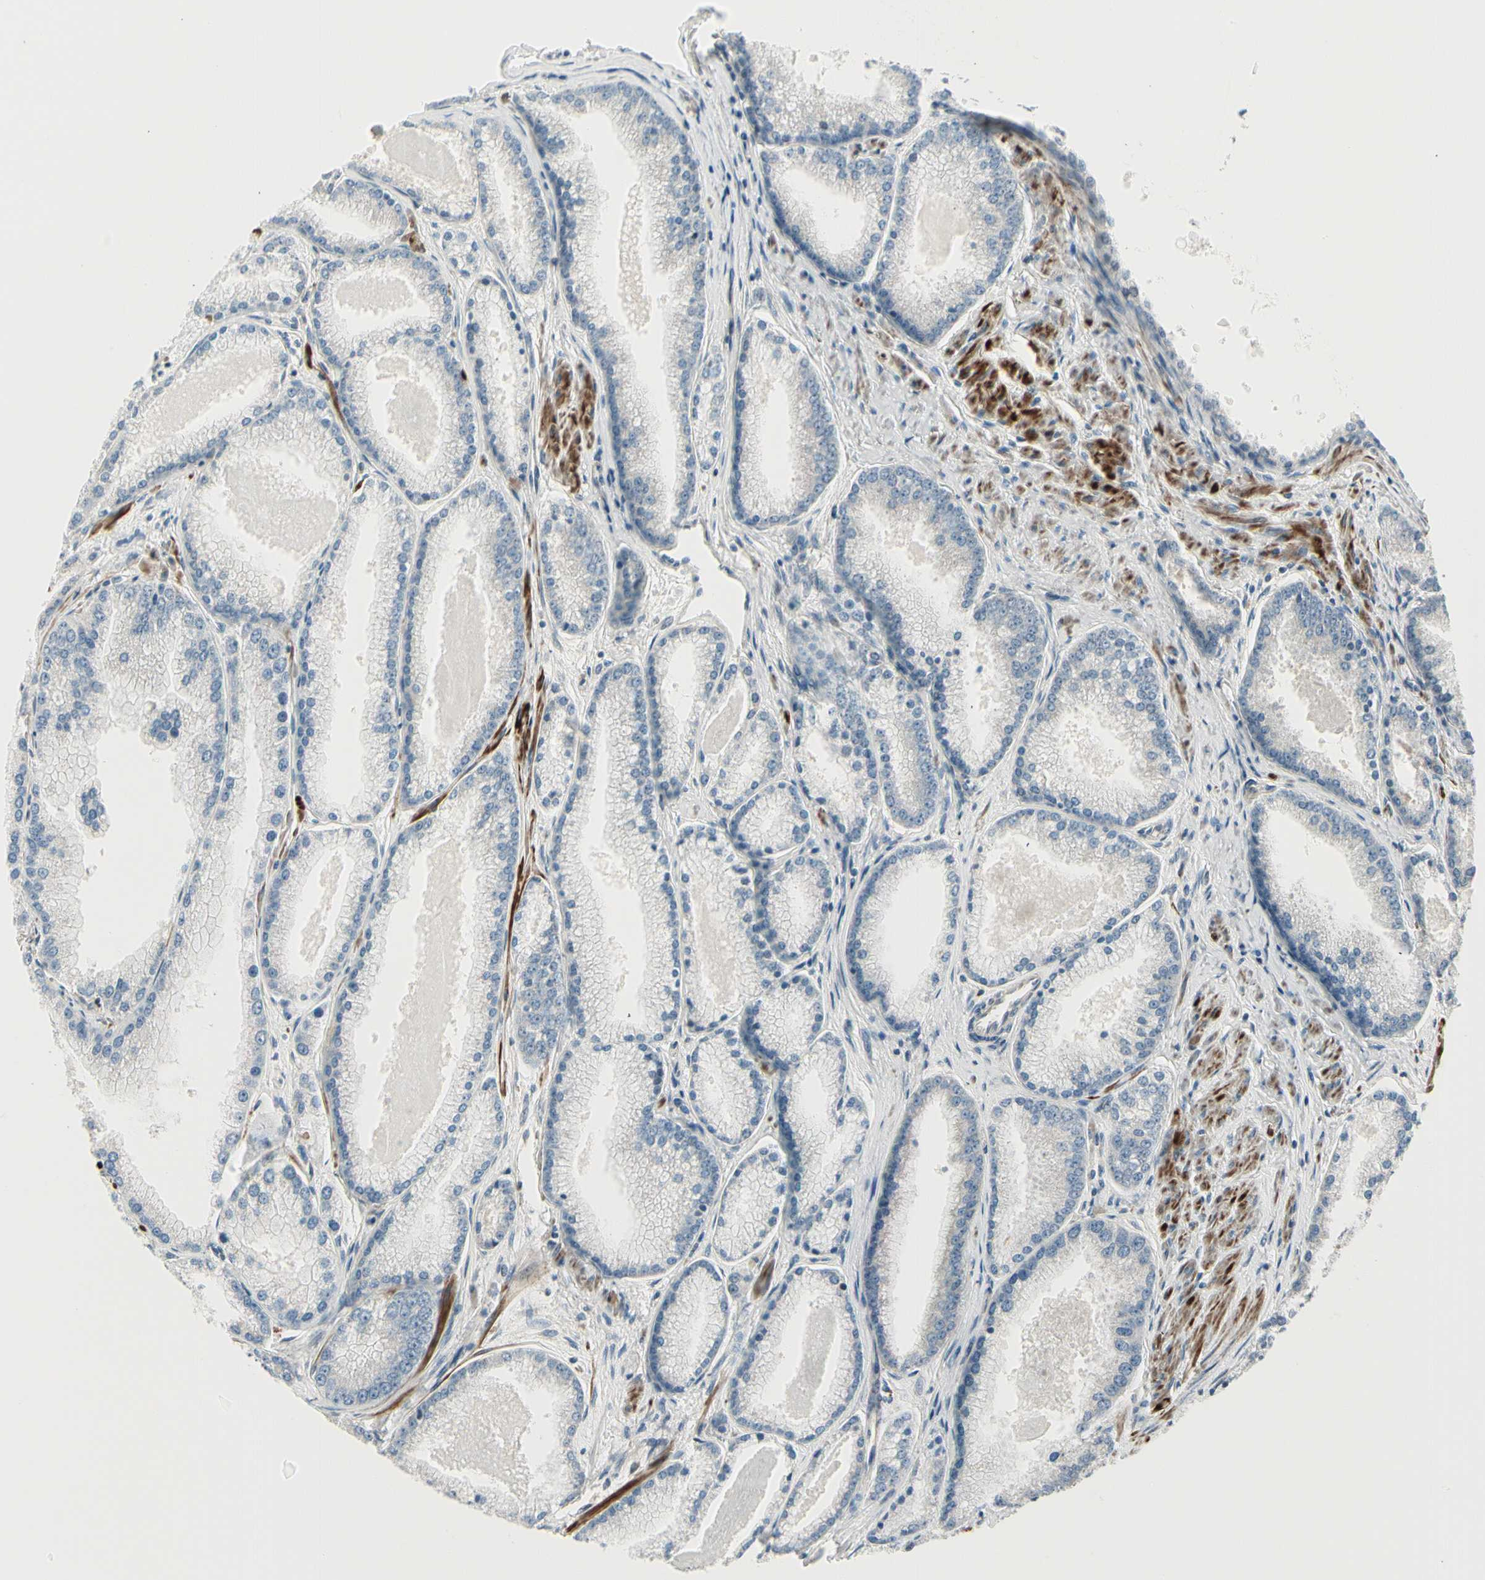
{"staining": {"intensity": "negative", "quantity": "none", "location": "none"}, "tissue": "prostate cancer", "cell_type": "Tumor cells", "image_type": "cancer", "snomed": [{"axis": "morphology", "description": "Adenocarcinoma, High grade"}, {"axis": "topography", "description": "Prostate"}], "caption": "Tumor cells show no significant expression in prostate high-grade adenocarcinoma.", "gene": "SVBP", "patient": {"sex": "male", "age": 61}}